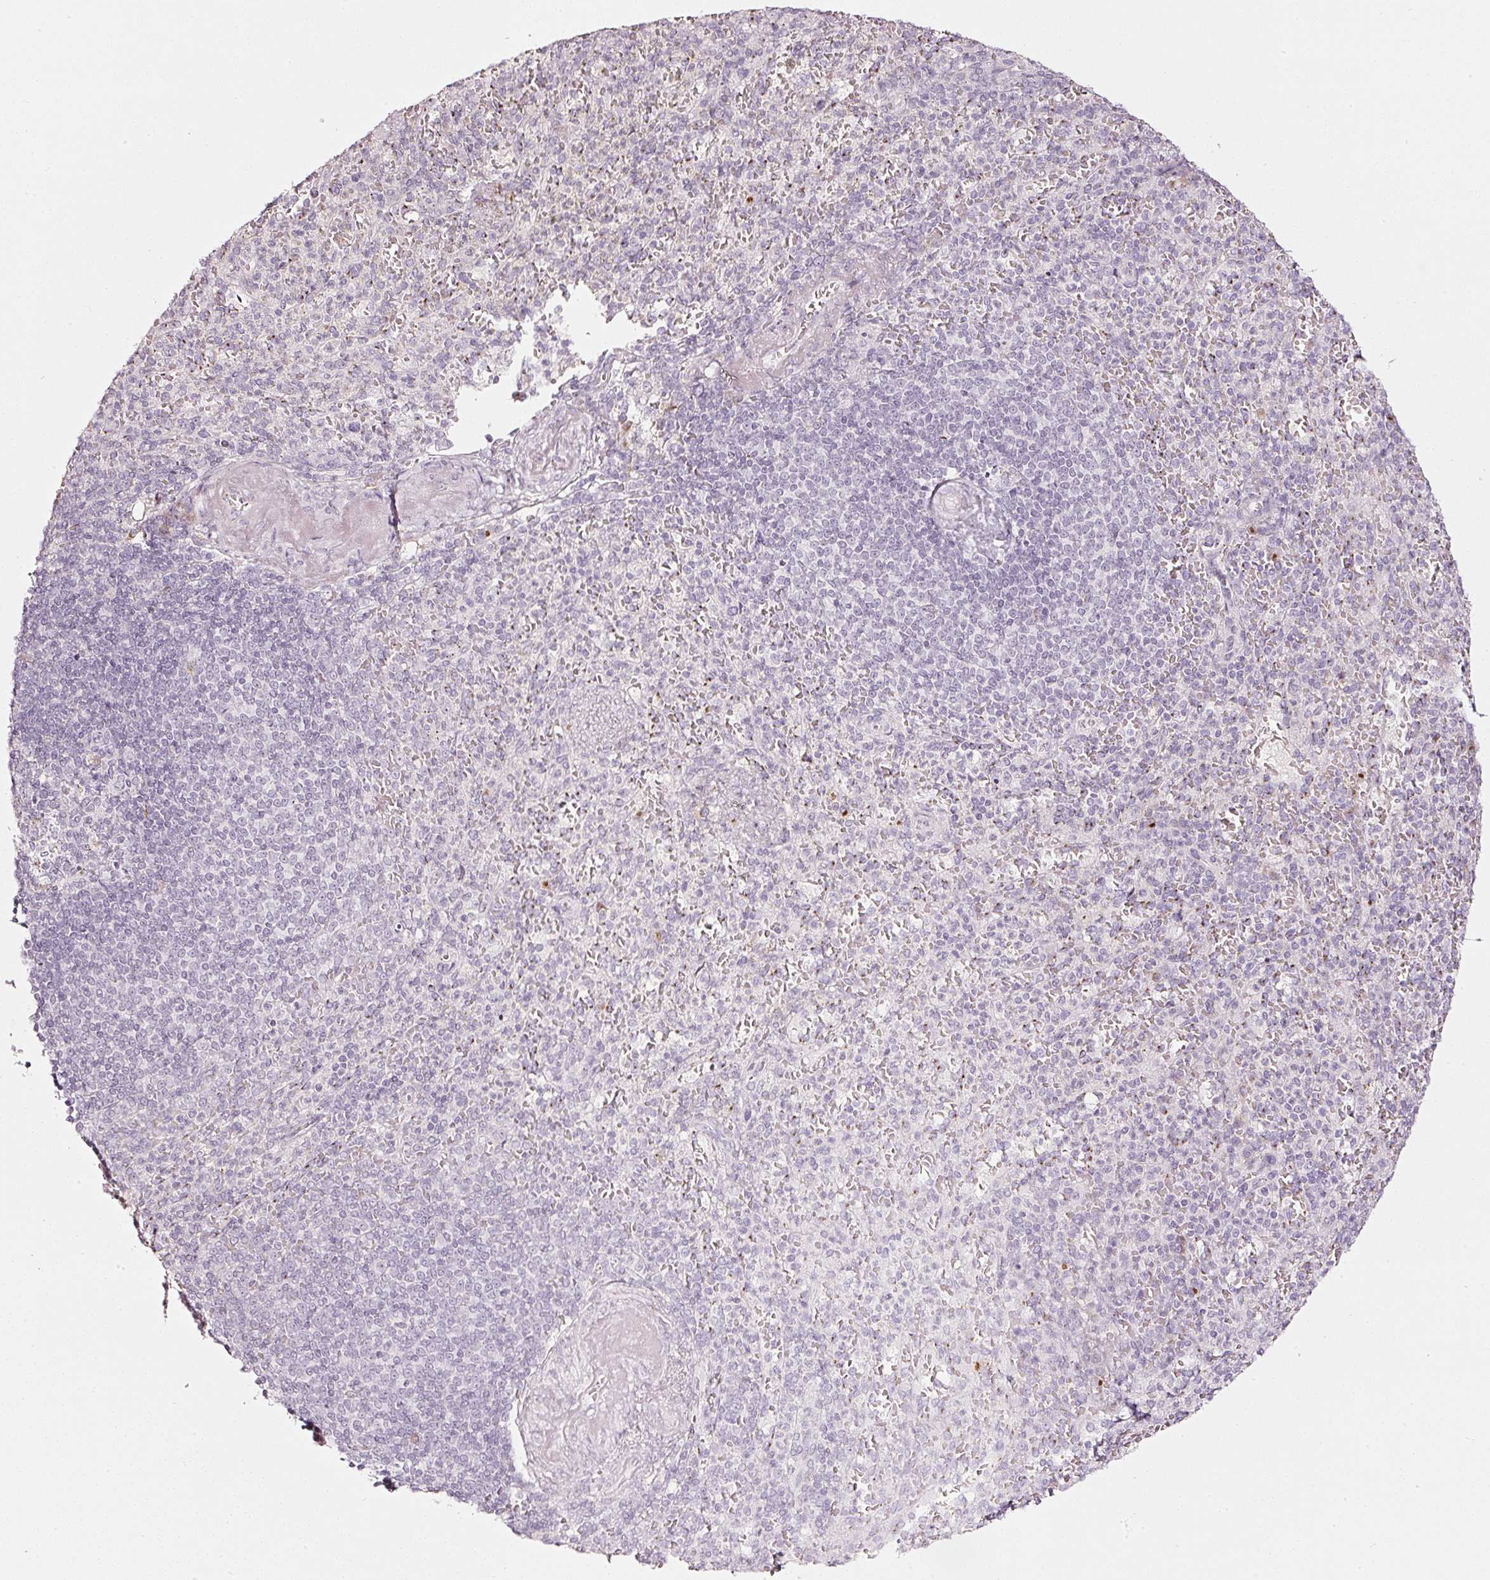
{"staining": {"intensity": "negative", "quantity": "none", "location": "none"}, "tissue": "spleen", "cell_type": "Cells in red pulp", "image_type": "normal", "snomed": [{"axis": "morphology", "description": "Normal tissue, NOS"}, {"axis": "topography", "description": "Spleen"}], "caption": "Immunohistochemistry photomicrograph of benign human spleen stained for a protein (brown), which displays no positivity in cells in red pulp.", "gene": "SDF4", "patient": {"sex": "female", "age": 74}}